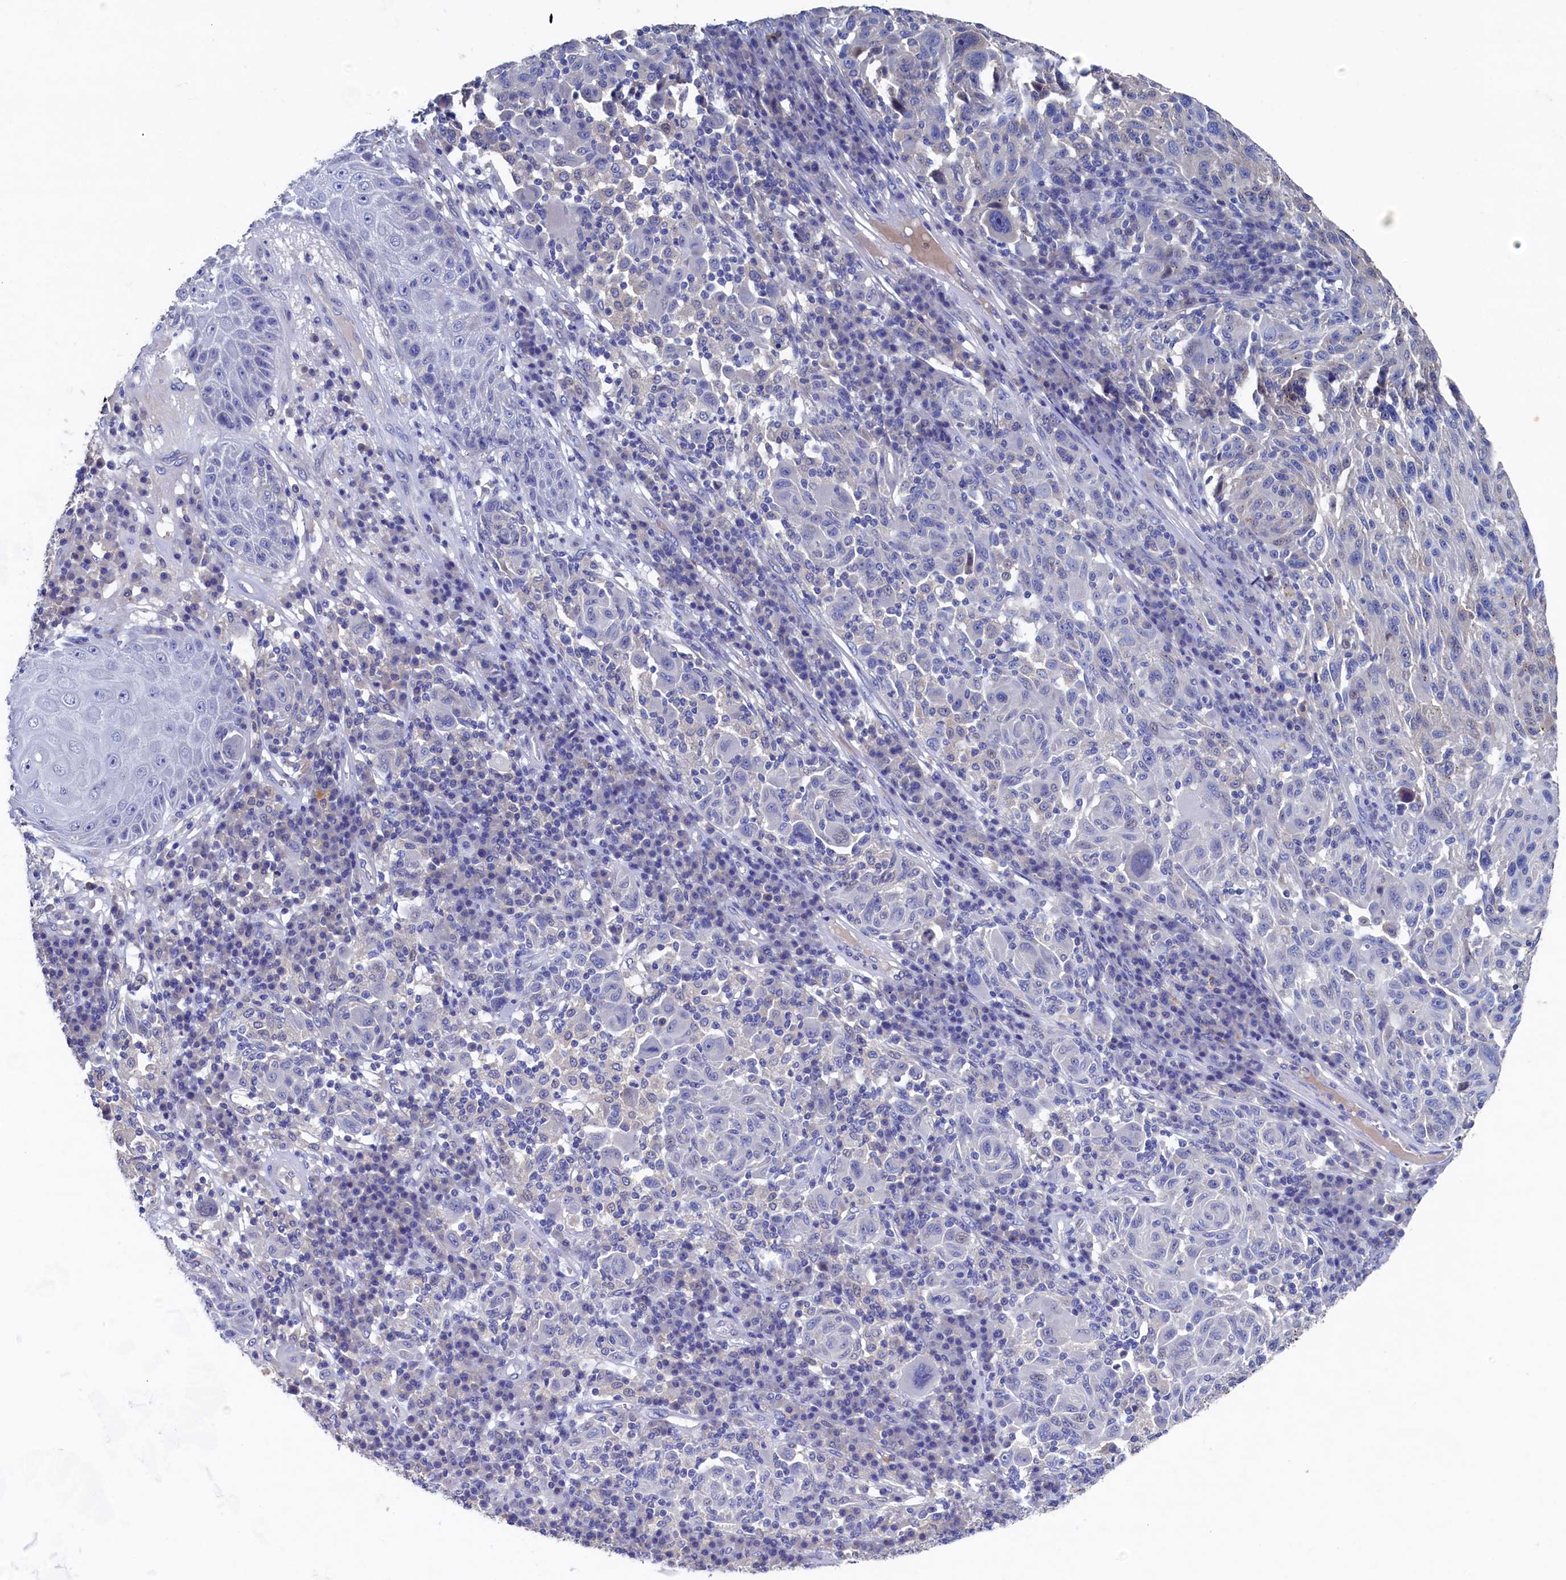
{"staining": {"intensity": "negative", "quantity": "none", "location": "none"}, "tissue": "melanoma", "cell_type": "Tumor cells", "image_type": "cancer", "snomed": [{"axis": "morphology", "description": "Malignant melanoma, NOS"}, {"axis": "topography", "description": "Skin"}], "caption": "The immunohistochemistry photomicrograph has no significant staining in tumor cells of melanoma tissue.", "gene": "CBLIF", "patient": {"sex": "male", "age": 53}}